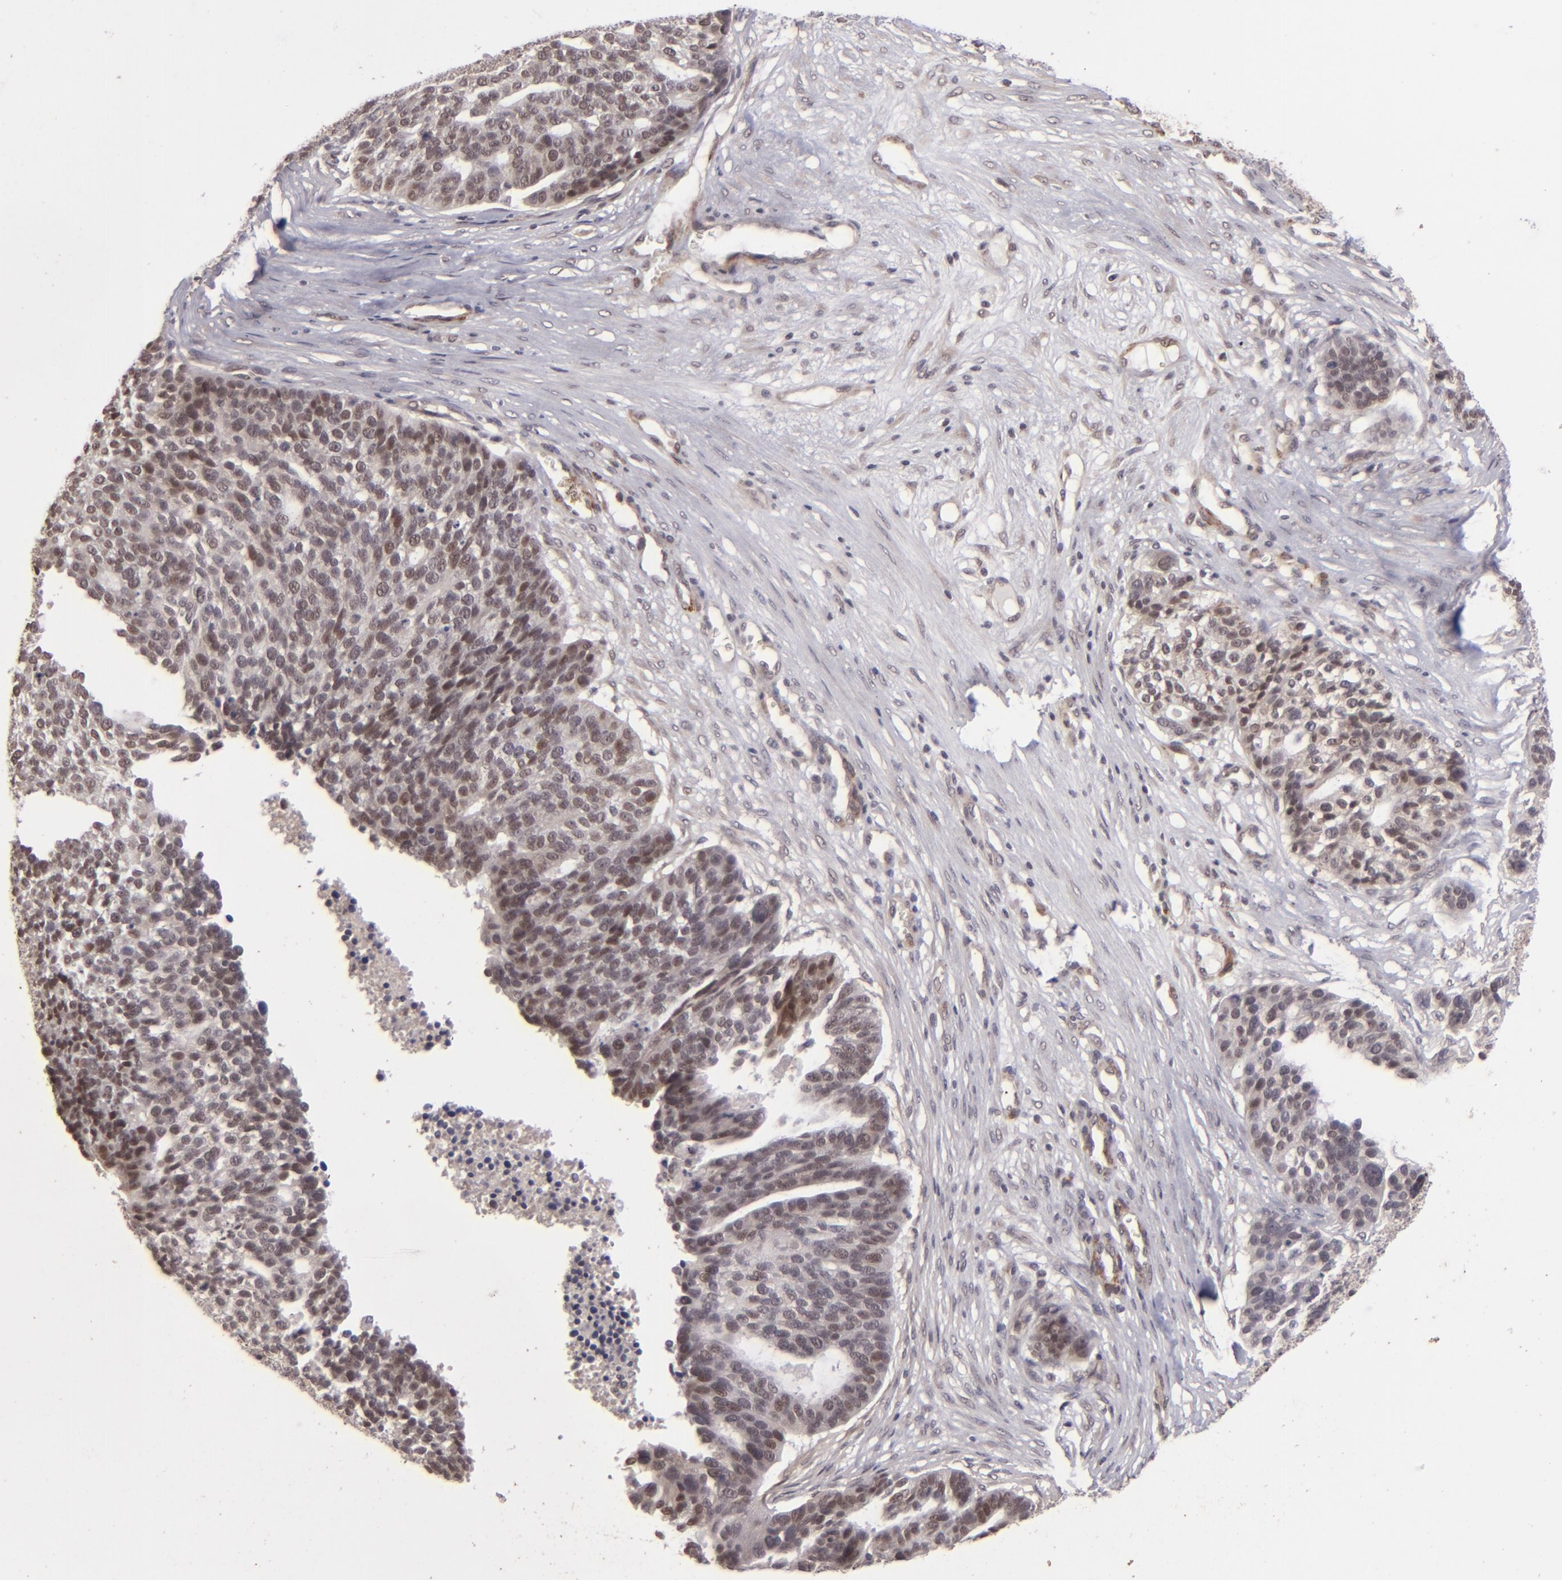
{"staining": {"intensity": "weak", "quantity": "<25%", "location": "cytoplasmic/membranous"}, "tissue": "ovarian cancer", "cell_type": "Tumor cells", "image_type": "cancer", "snomed": [{"axis": "morphology", "description": "Cystadenocarcinoma, serous, NOS"}, {"axis": "topography", "description": "Ovary"}], "caption": "There is no significant staining in tumor cells of serous cystadenocarcinoma (ovarian). (DAB (3,3'-diaminobenzidine) immunohistochemistry, high magnification).", "gene": "DFFA", "patient": {"sex": "female", "age": 59}}